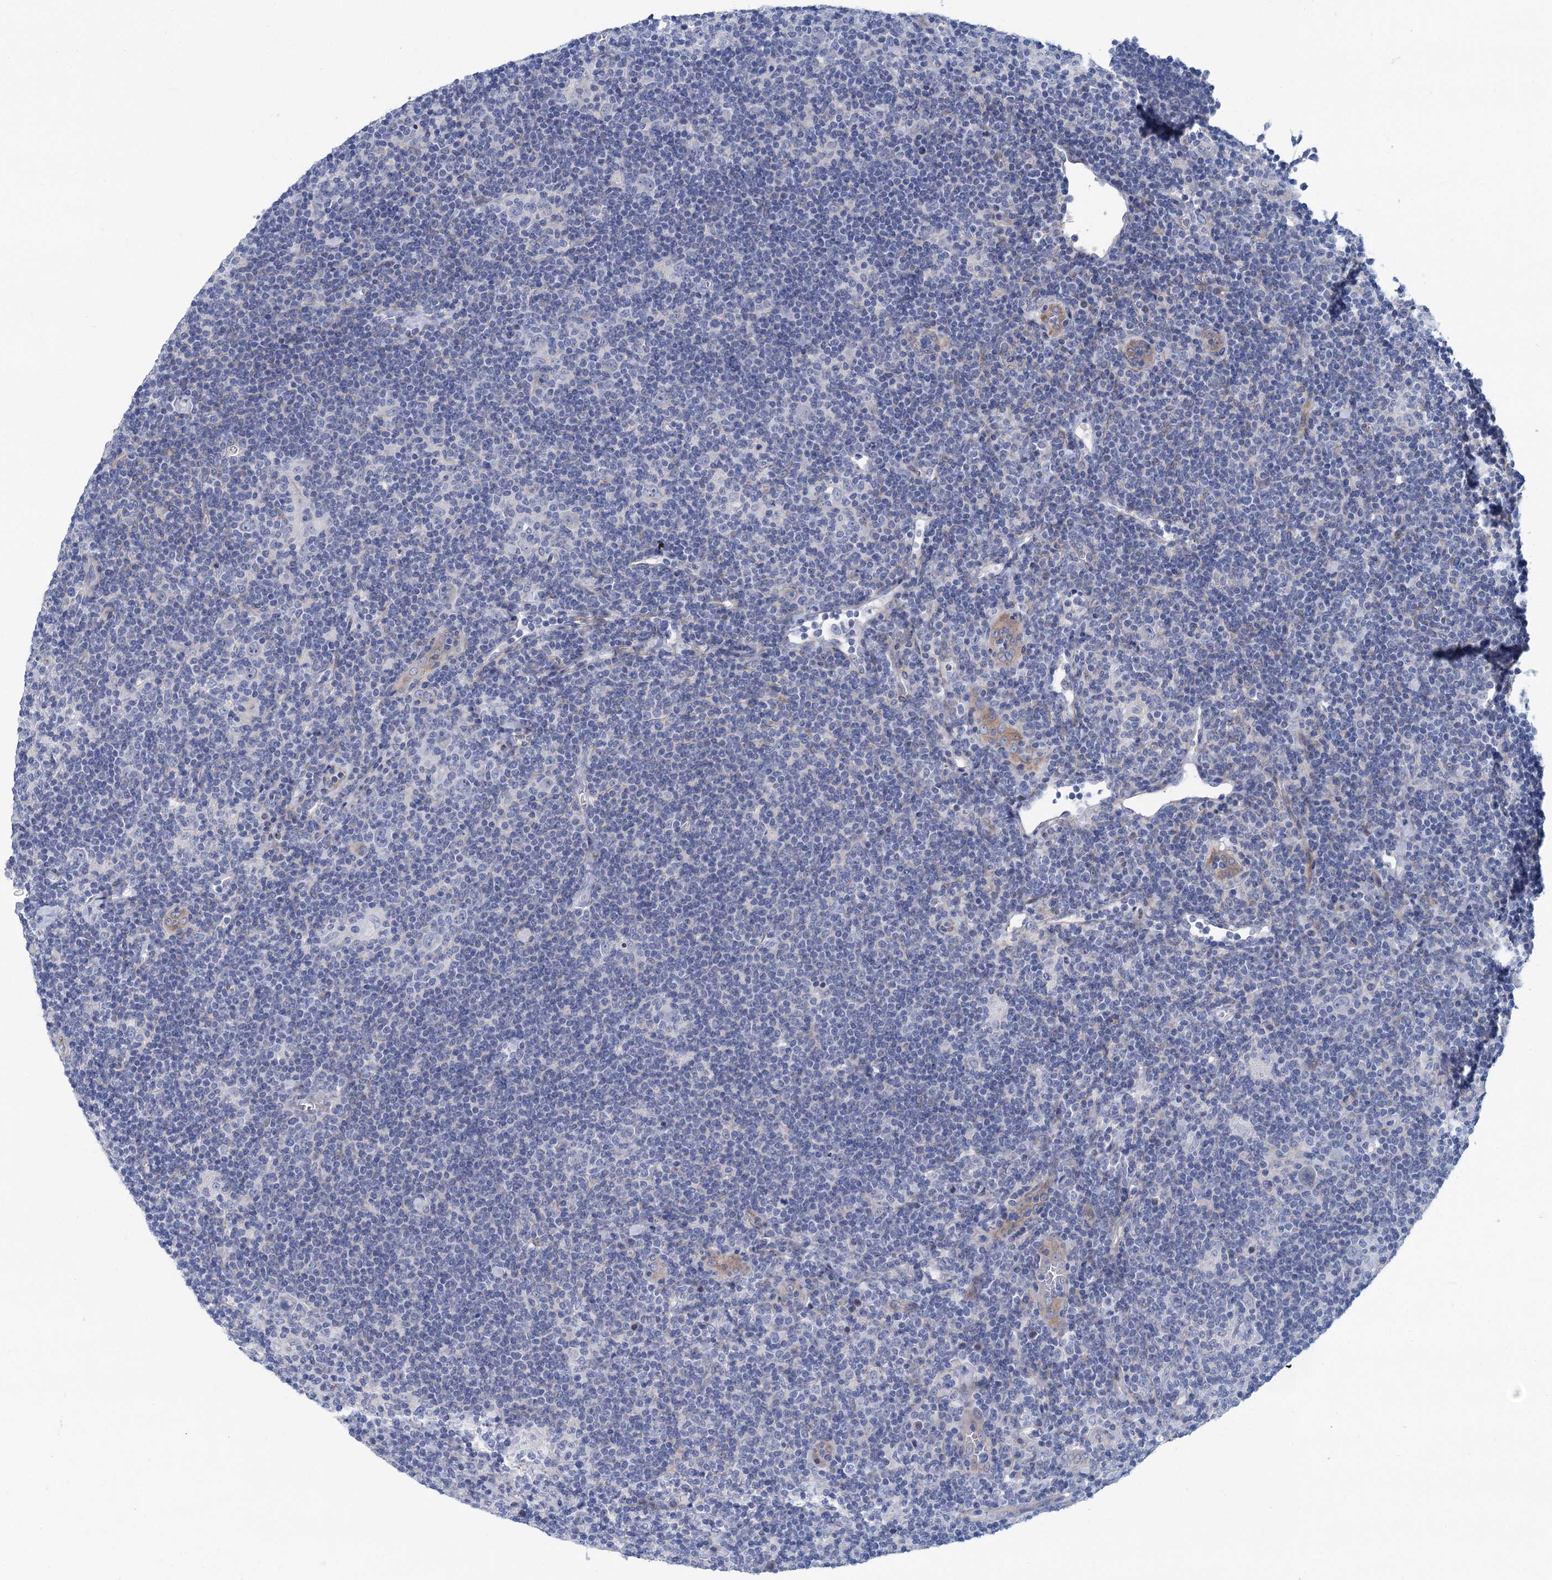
{"staining": {"intensity": "negative", "quantity": "none", "location": "none"}, "tissue": "lymphoma", "cell_type": "Tumor cells", "image_type": "cancer", "snomed": [{"axis": "morphology", "description": "Hodgkin's disease, NOS"}, {"axis": "topography", "description": "Lymph node"}], "caption": "Immunohistochemistry of Hodgkin's disease displays no staining in tumor cells.", "gene": "CHDH", "patient": {"sex": "female", "age": 57}}